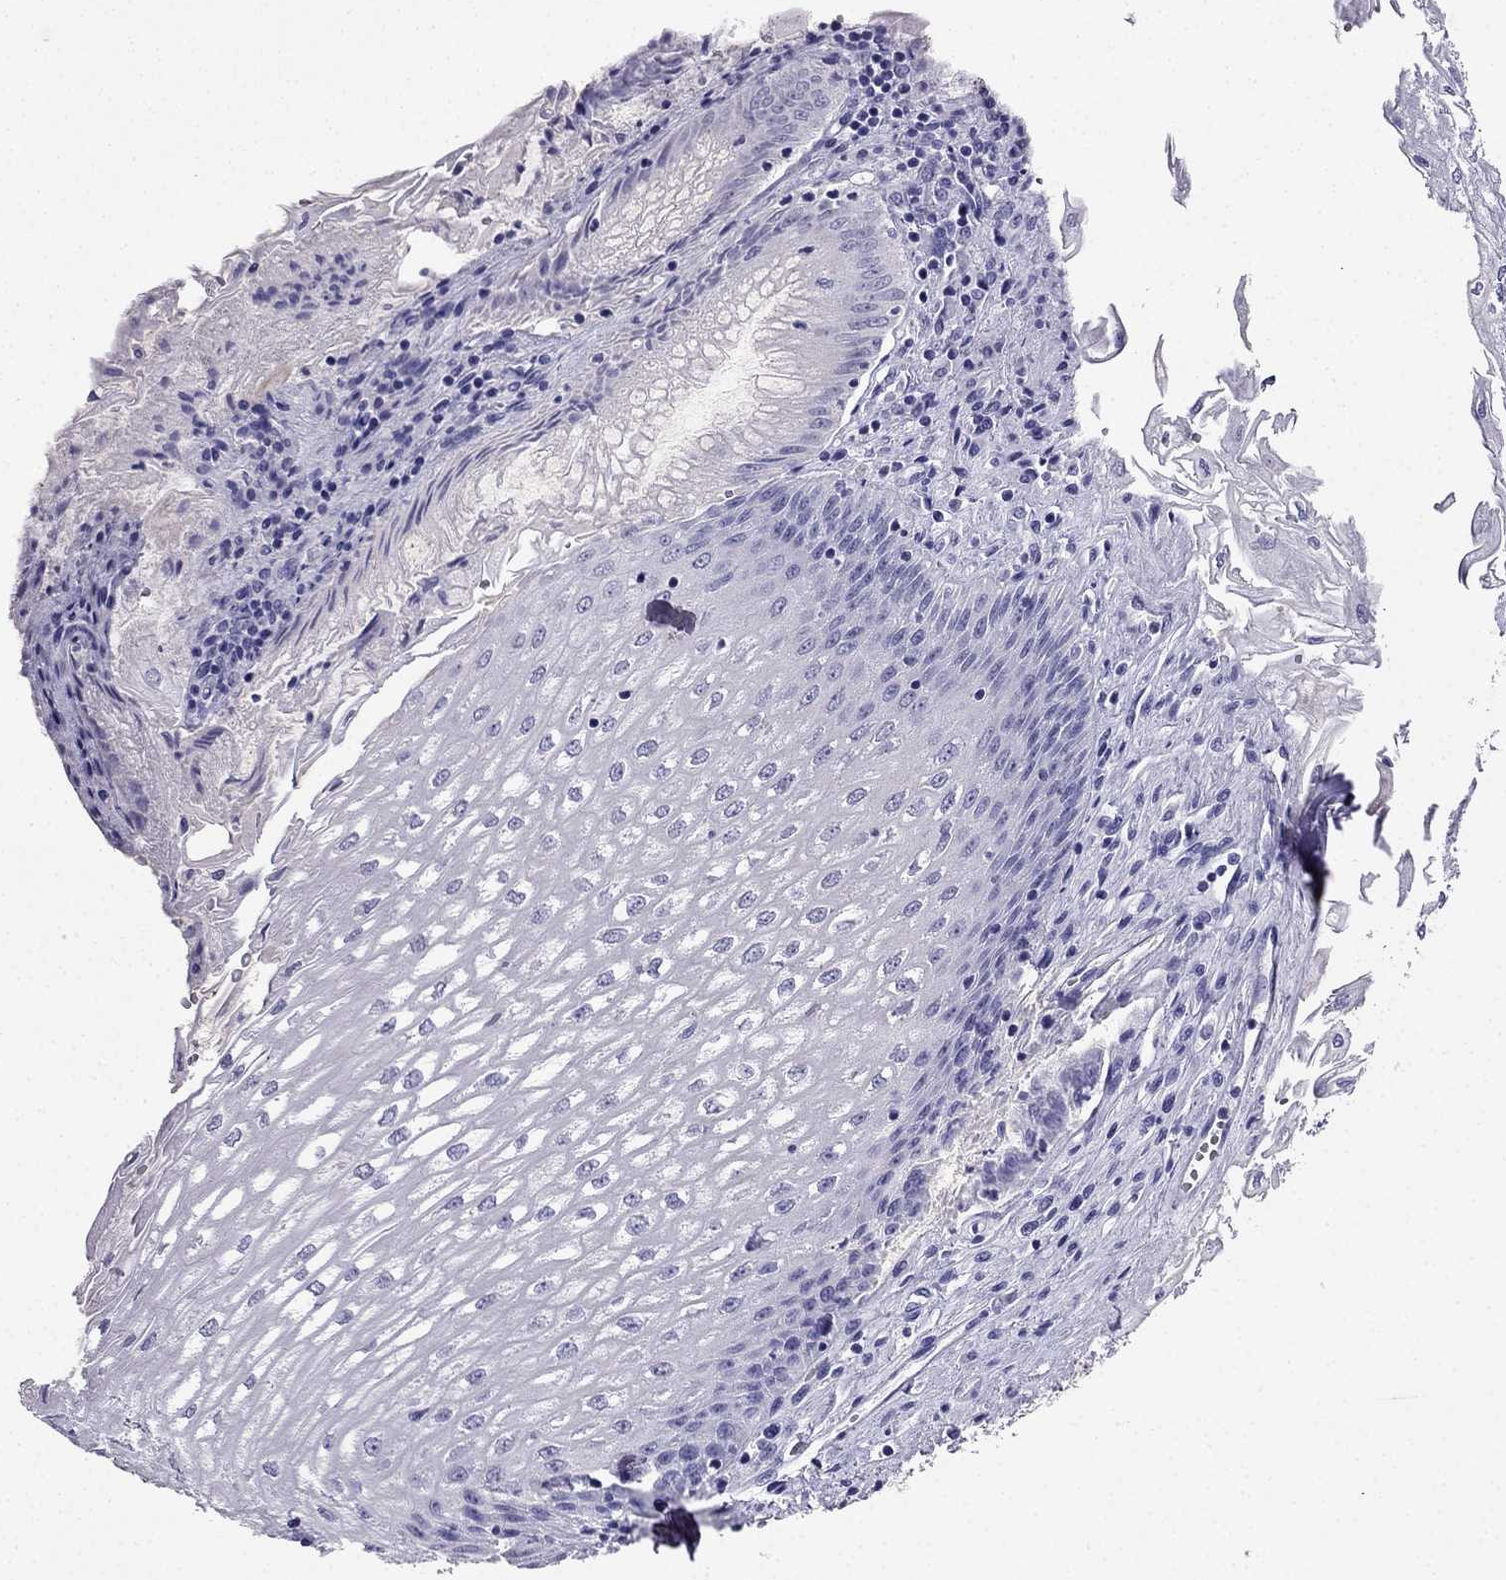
{"staining": {"intensity": "negative", "quantity": "none", "location": "none"}, "tissue": "esophagus", "cell_type": "Squamous epithelial cells", "image_type": "normal", "snomed": [{"axis": "morphology", "description": "Normal tissue, NOS"}, {"axis": "topography", "description": "Esophagus"}], "caption": "Histopathology image shows no protein staining in squamous epithelial cells of normal esophagus.", "gene": "NPTX1", "patient": {"sex": "male", "age": 58}}